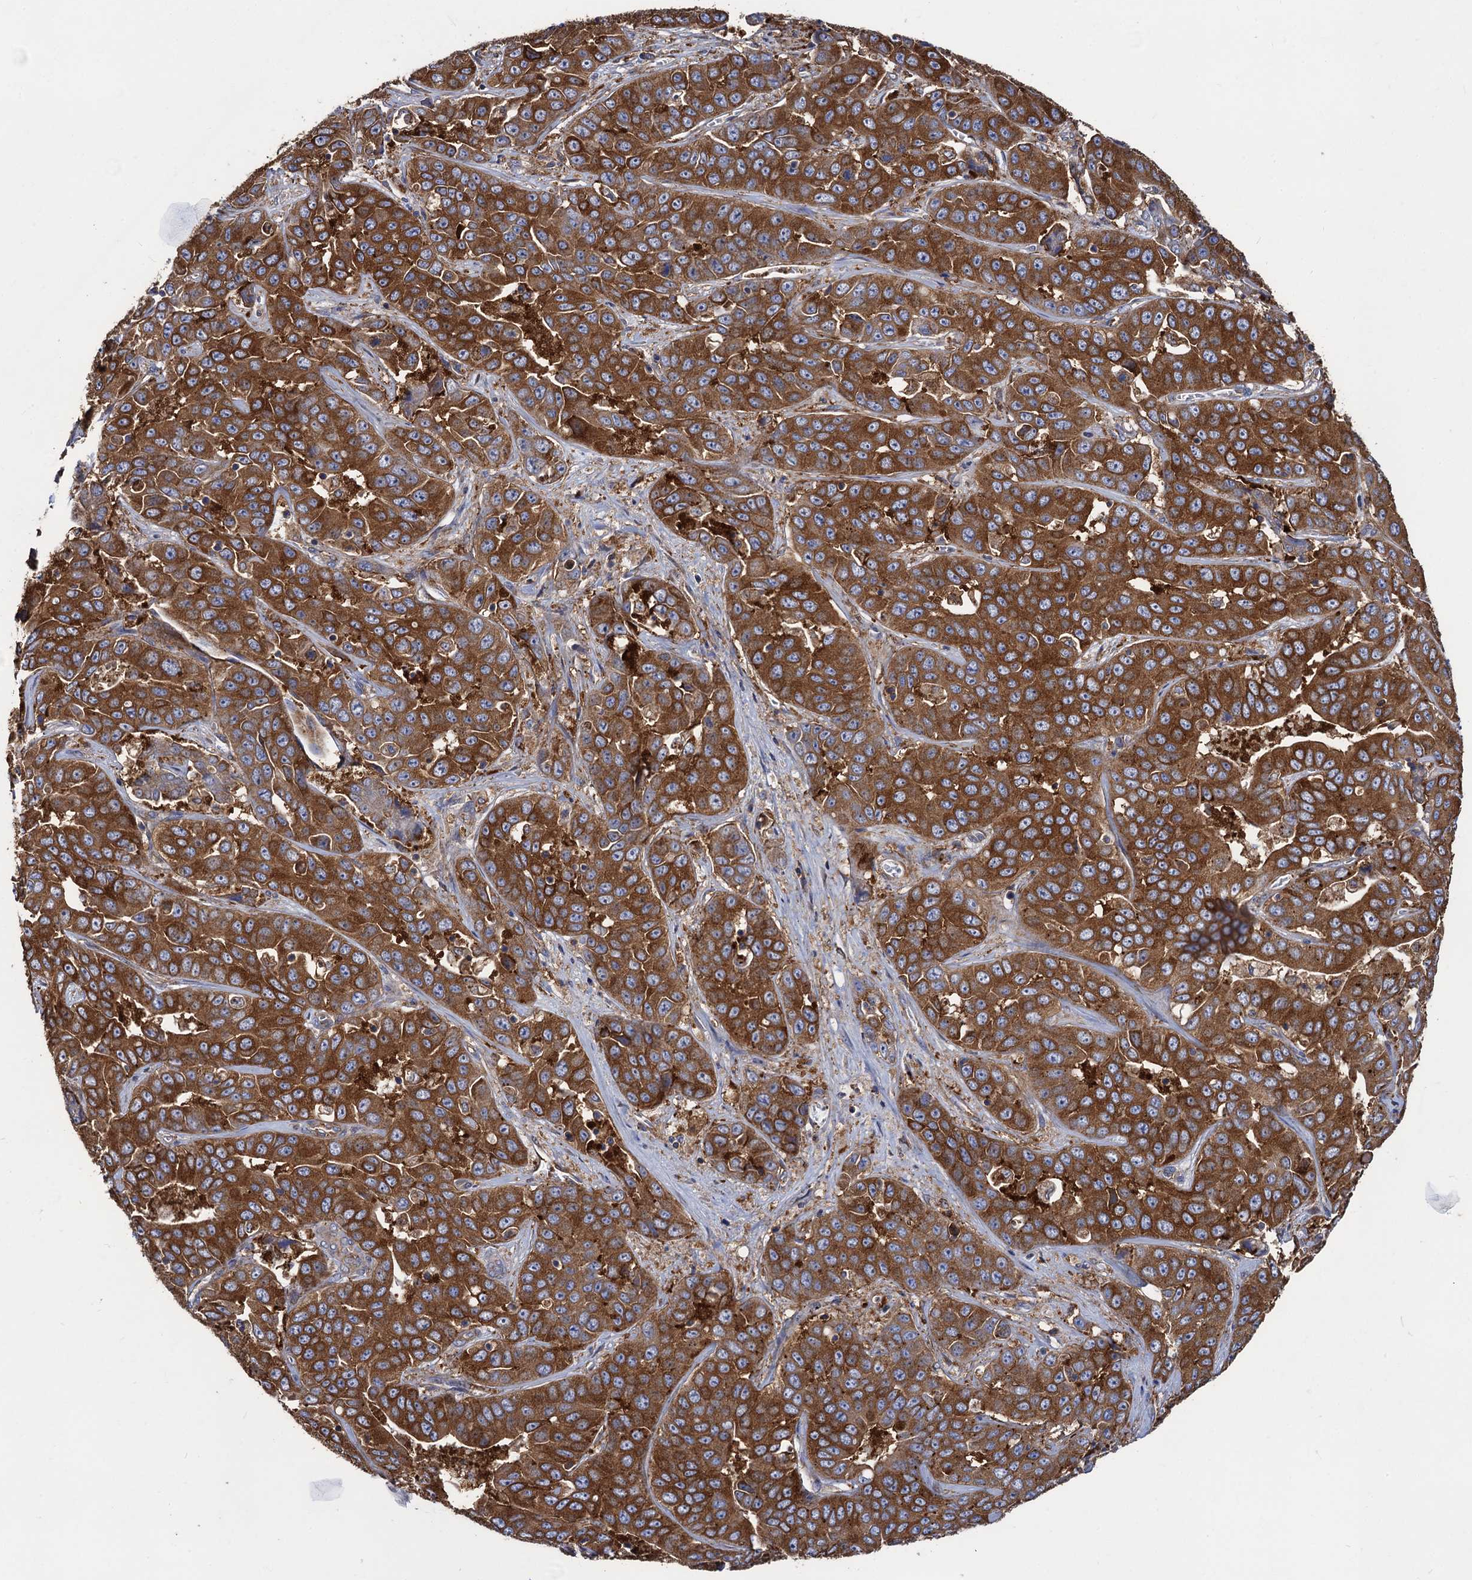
{"staining": {"intensity": "moderate", "quantity": ">75%", "location": "cytoplasmic/membranous"}, "tissue": "liver cancer", "cell_type": "Tumor cells", "image_type": "cancer", "snomed": [{"axis": "morphology", "description": "Cholangiocarcinoma"}, {"axis": "topography", "description": "Liver"}], "caption": "A histopathology image of liver cancer stained for a protein exhibits moderate cytoplasmic/membranous brown staining in tumor cells.", "gene": "DYDC1", "patient": {"sex": "female", "age": 52}}